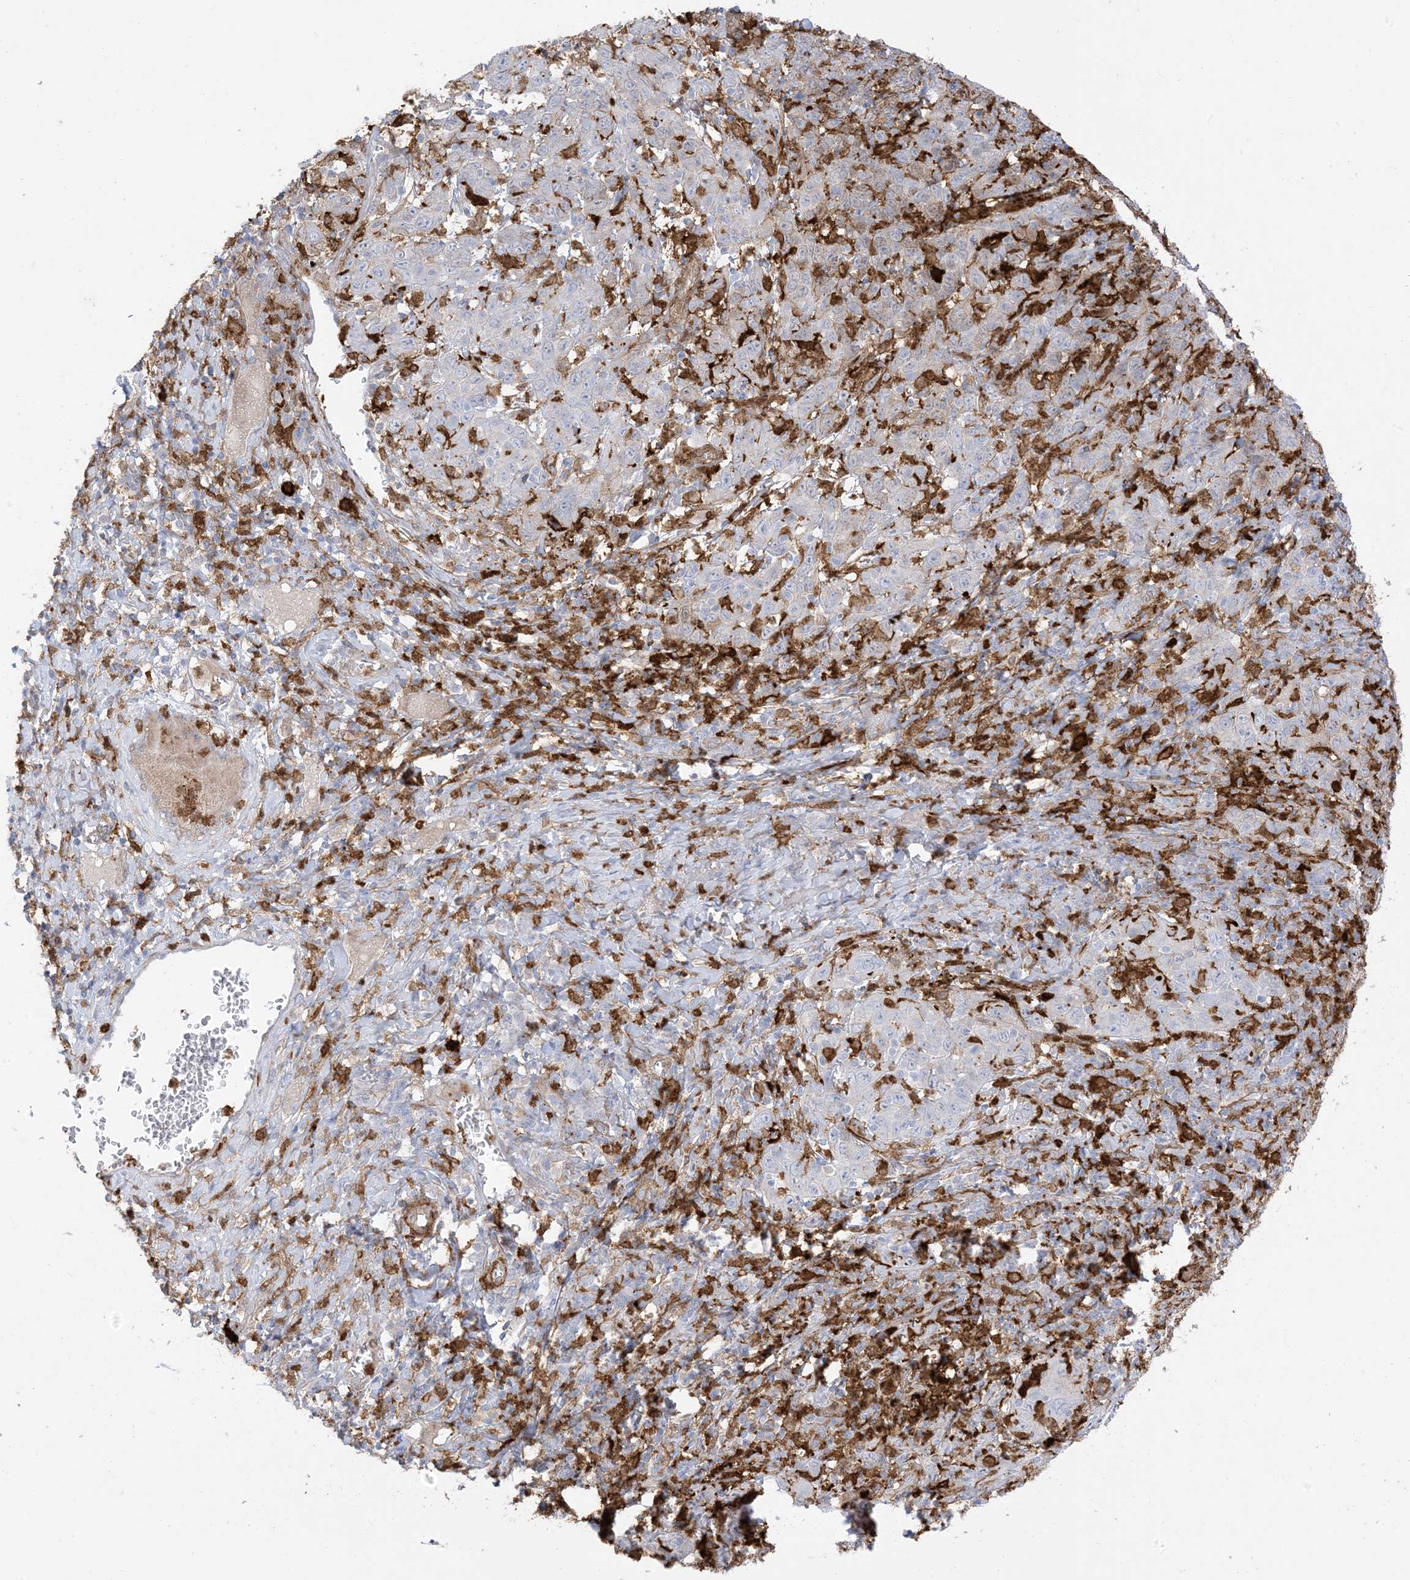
{"staining": {"intensity": "negative", "quantity": "none", "location": "none"}, "tissue": "cervical cancer", "cell_type": "Tumor cells", "image_type": "cancer", "snomed": [{"axis": "morphology", "description": "Squamous cell carcinoma, NOS"}, {"axis": "topography", "description": "Cervix"}], "caption": "The immunohistochemistry histopathology image has no significant expression in tumor cells of cervical cancer (squamous cell carcinoma) tissue. (DAB immunohistochemistry (IHC), high magnification).", "gene": "GSN", "patient": {"sex": "female", "age": 46}}